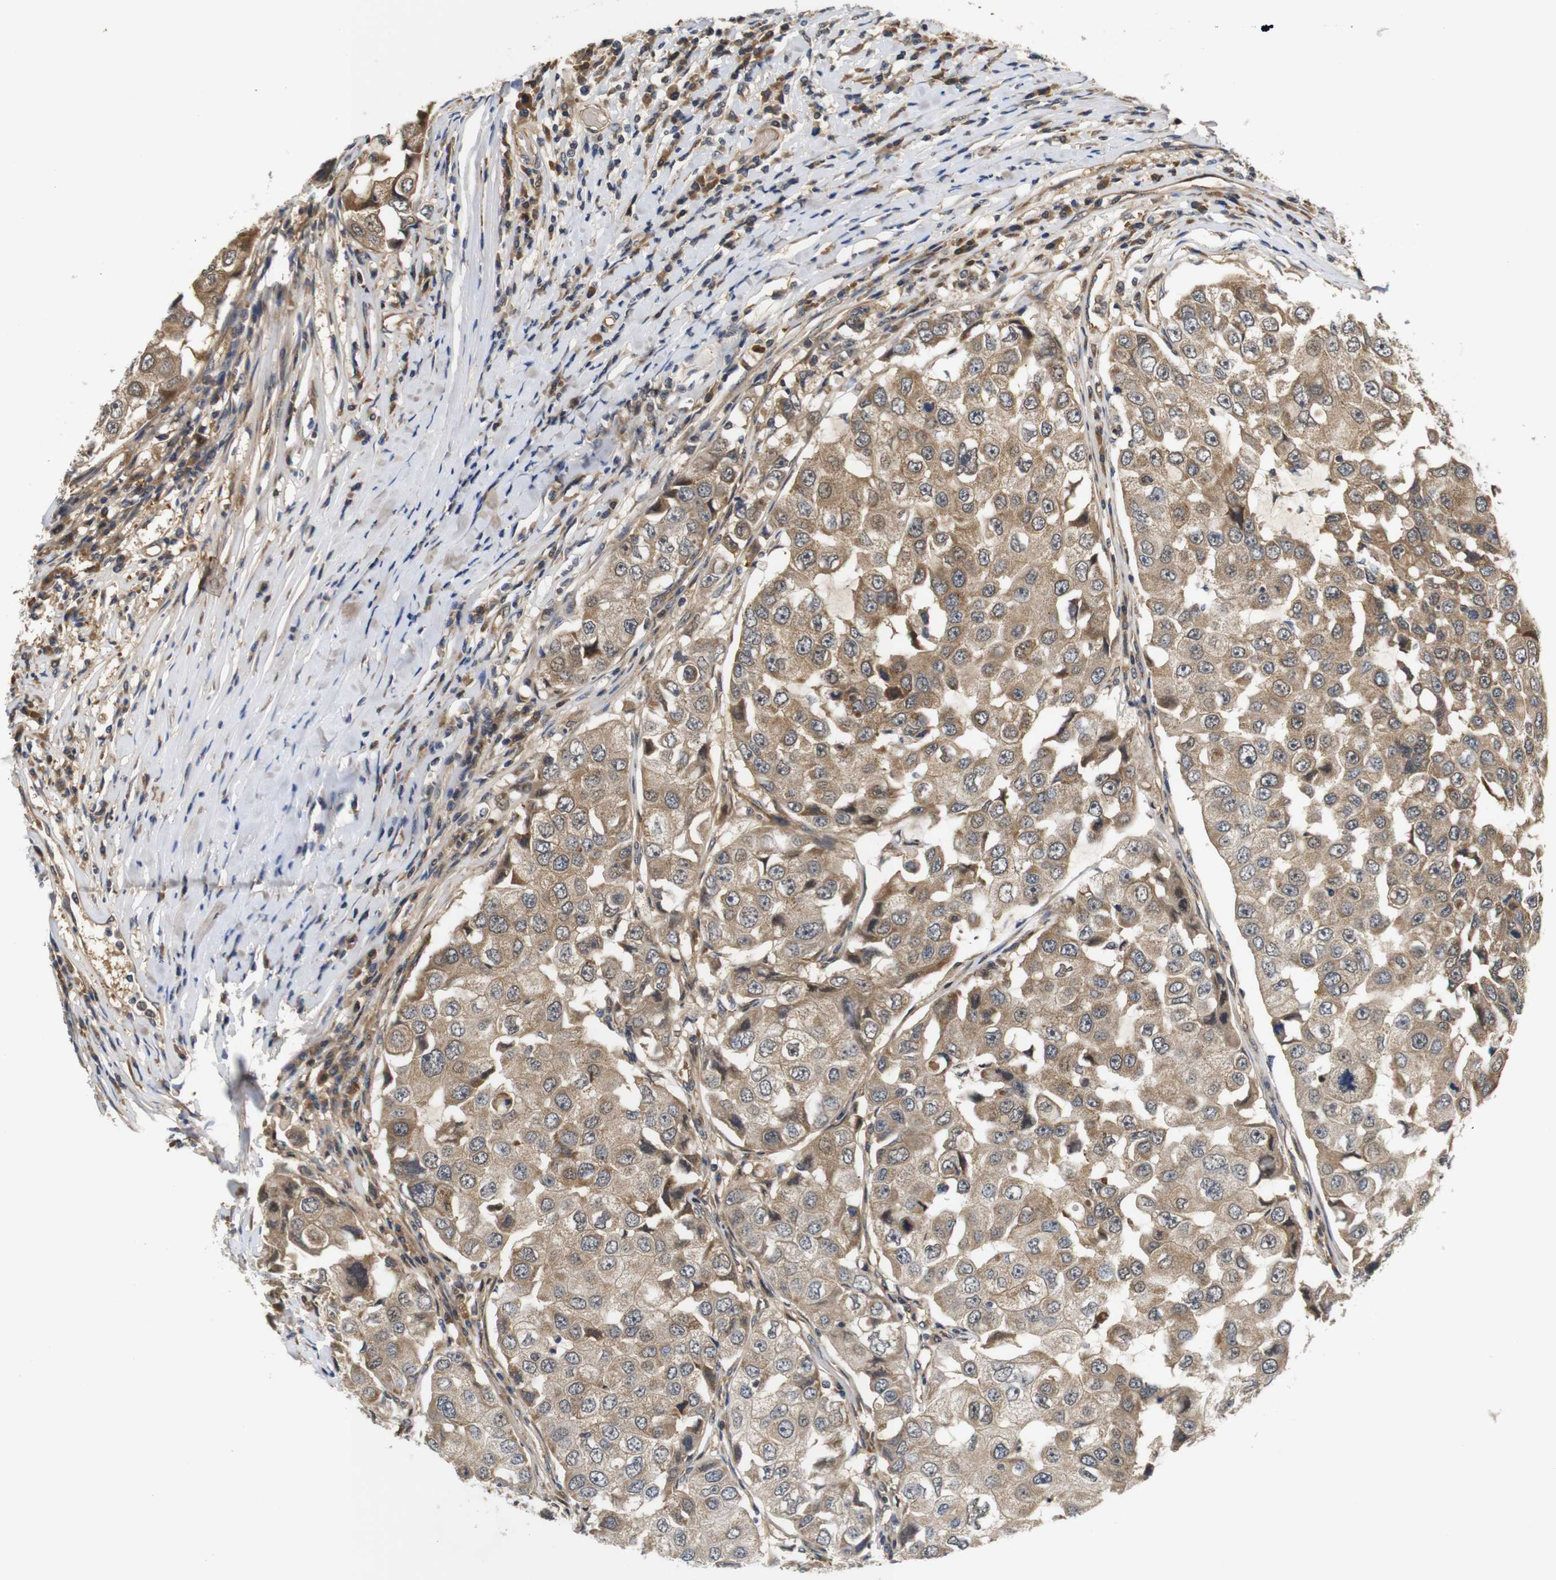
{"staining": {"intensity": "moderate", "quantity": ">75%", "location": "cytoplasmic/membranous"}, "tissue": "breast cancer", "cell_type": "Tumor cells", "image_type": "cancer", "snomed": [{"axis": "morphology", "description": "Duct carcinoma"}, {"axis": "topography", "description": "Breast"}], "caption": "Human infiltrating ductal carcinoma (breast) stained for a protein (brown) exhibits moderate cytoplasmic/membranous positive positivity in about >75% of tumor cells.", "gene": "RIPK1", "patient": {"sex": "female", "age": 27}}